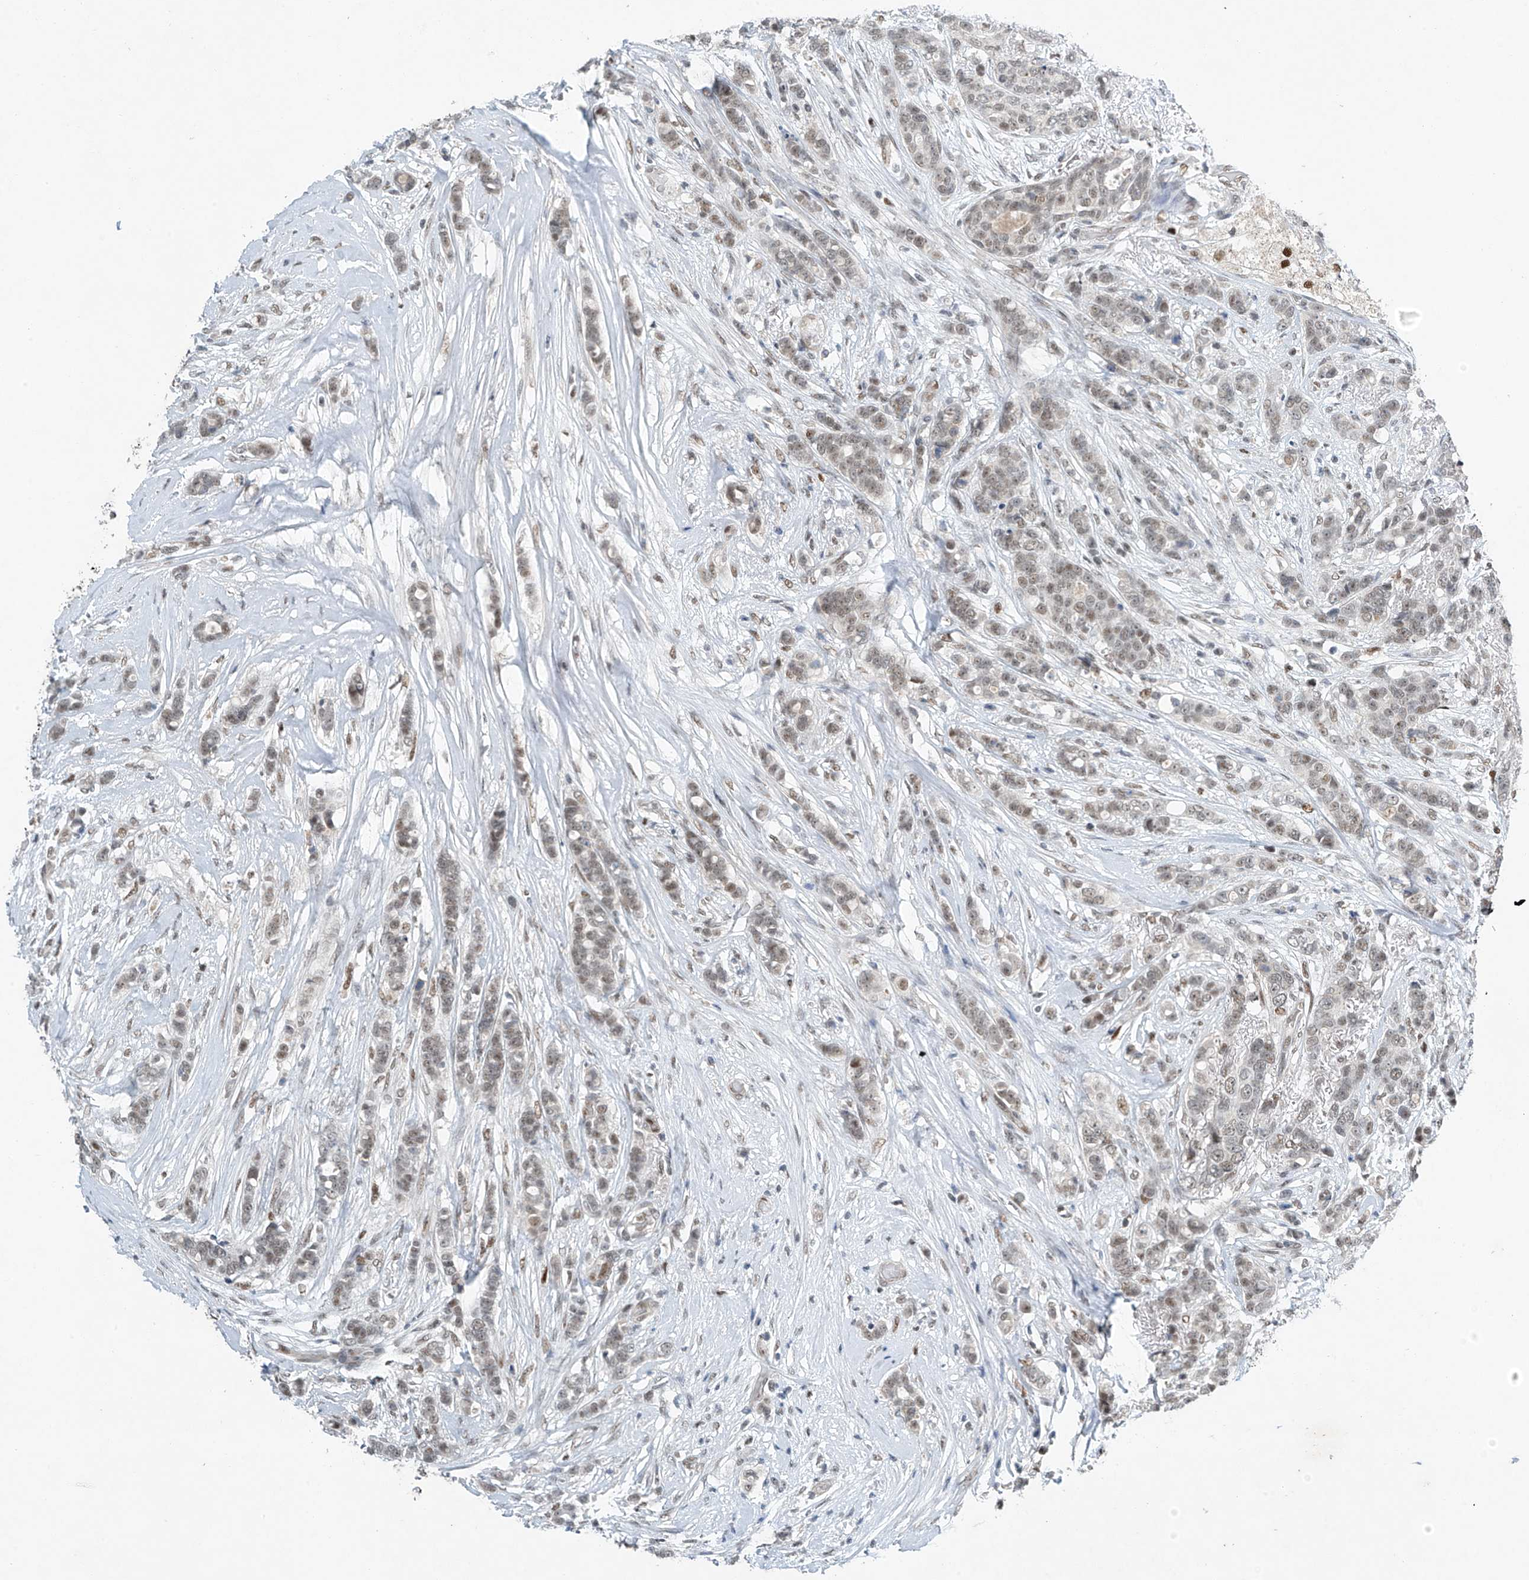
{"staining": {"intensity": "weak", "quantity": ">75%", "location": "nuclear"}, "tissue": "breast cancer", "cell_type": "Tumor cells", "image_type": "cancer", "snomed": [{"axis": "morphology", "description": "Lobular carcinoma"}, {"axis": "topography", "description": "Breast"}], "caption": "Protein expression analysis of human breast lobular carcinoma reveals weak nuclear expression in about >75% of tumor cells. Using DAB (brown) and hematoxylin (blue) stains, captured at high magnification using brightfield microscopy.", "gene": "TAF8", "patient": {"sex": "female", "age": 51}}